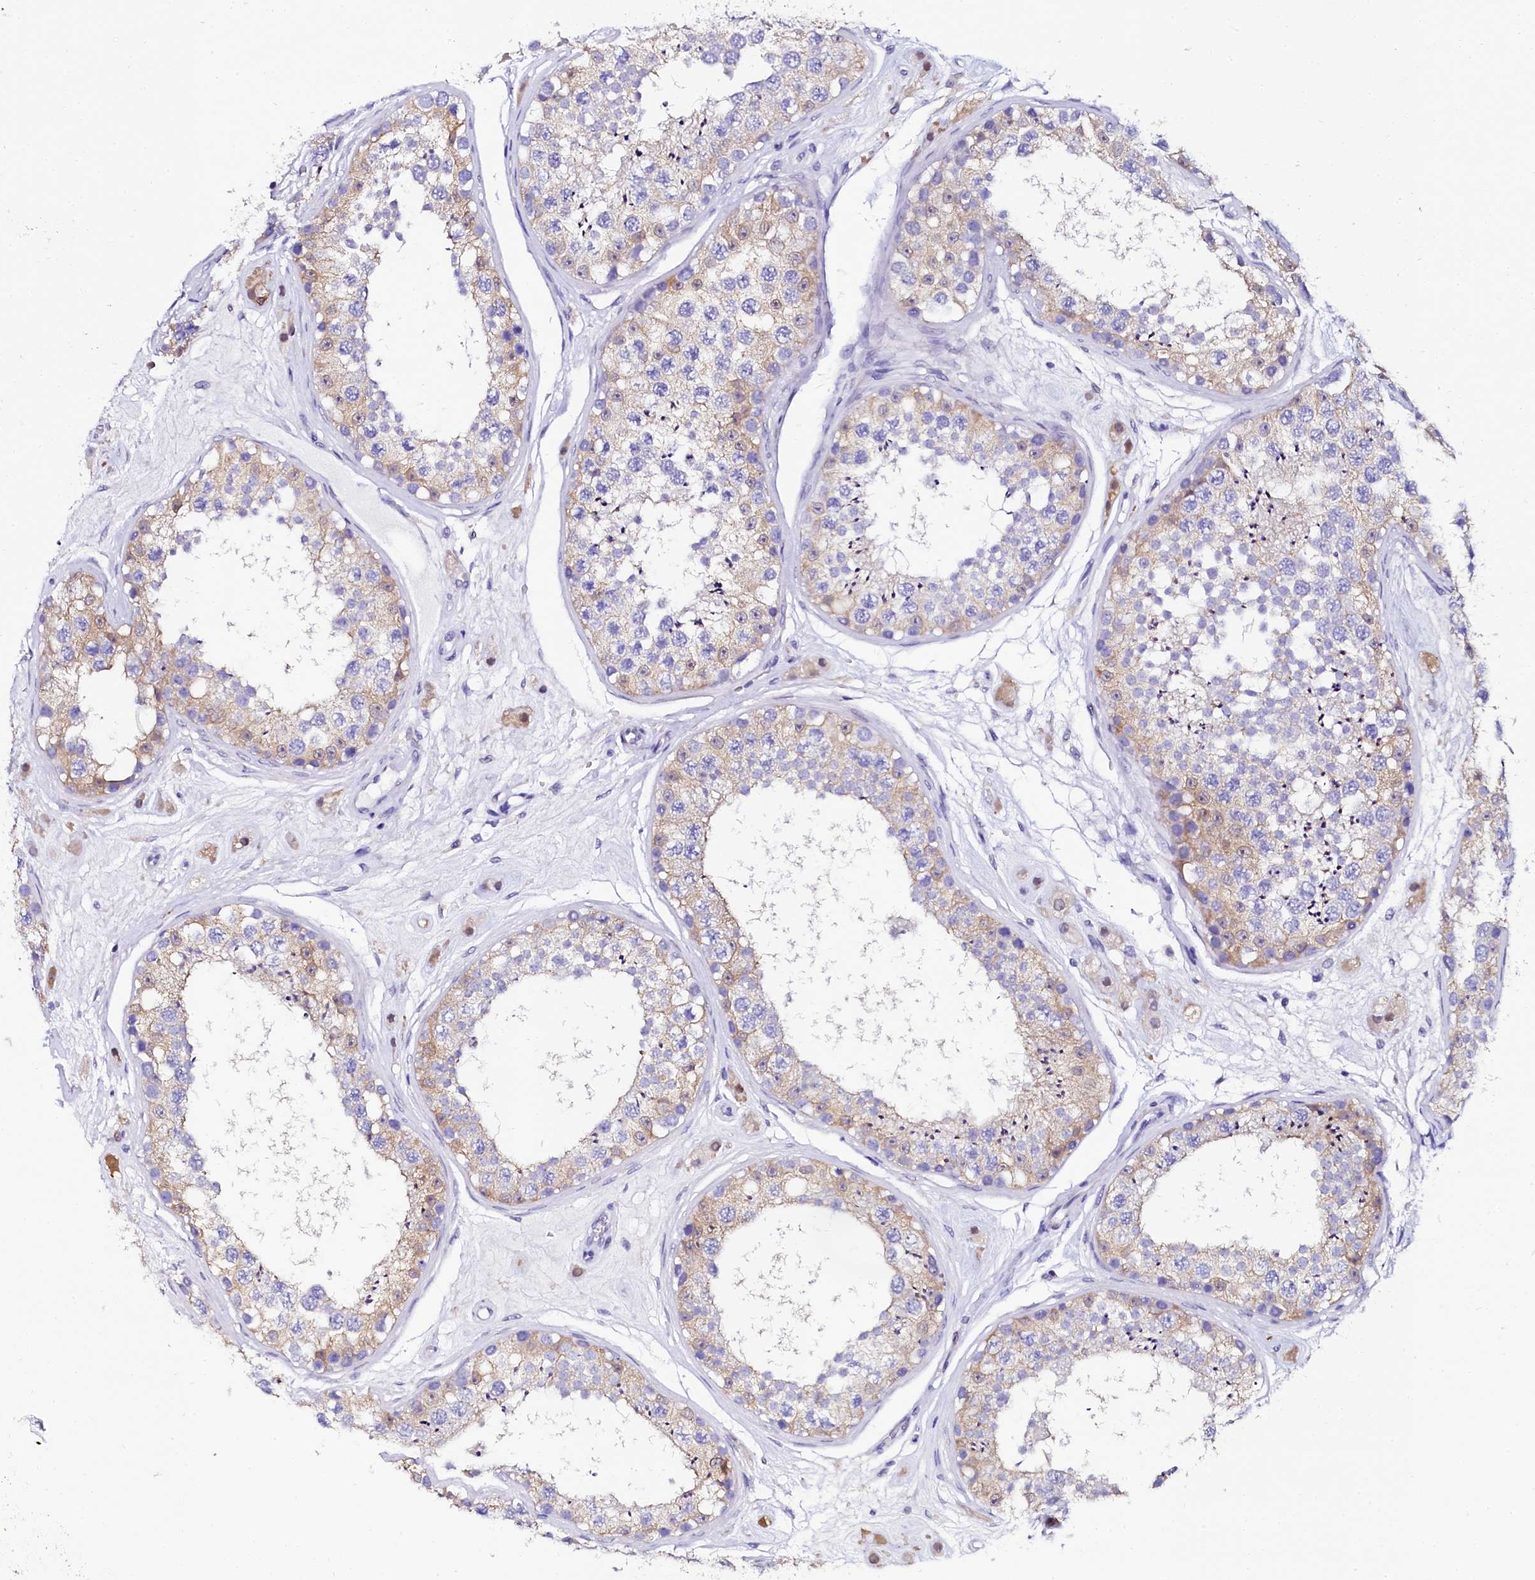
{"staining": {"intensity": "weak", "quantity": "25%-75%", "location": "cytoplasmic/membranous"}, "tissue": "testis", "cell_type": "Cells in seminiferous ducts", "image_type": "normal", "snomed": [{"axis": "morphology", "description": "Normal tissue, NOS"}, {"axis": "topography", "description": "Testis"}], "caption": "Immunohistochemistry (IHC) staining of unremarkable testis, which displays low levels of weak cytoplasmic/membranous staining in about 25%-75% of cells in seminiferous ducts indicating weak cytoplasmic/membranous protein staining. The staining was performed using DAB (3,3'-diaminobenzidine) (brown) for protein detection and nuclei were counterstained in hematoxylin (blue).", "gene": "SORD", "patient": {"sex": "male", "age": 25}}